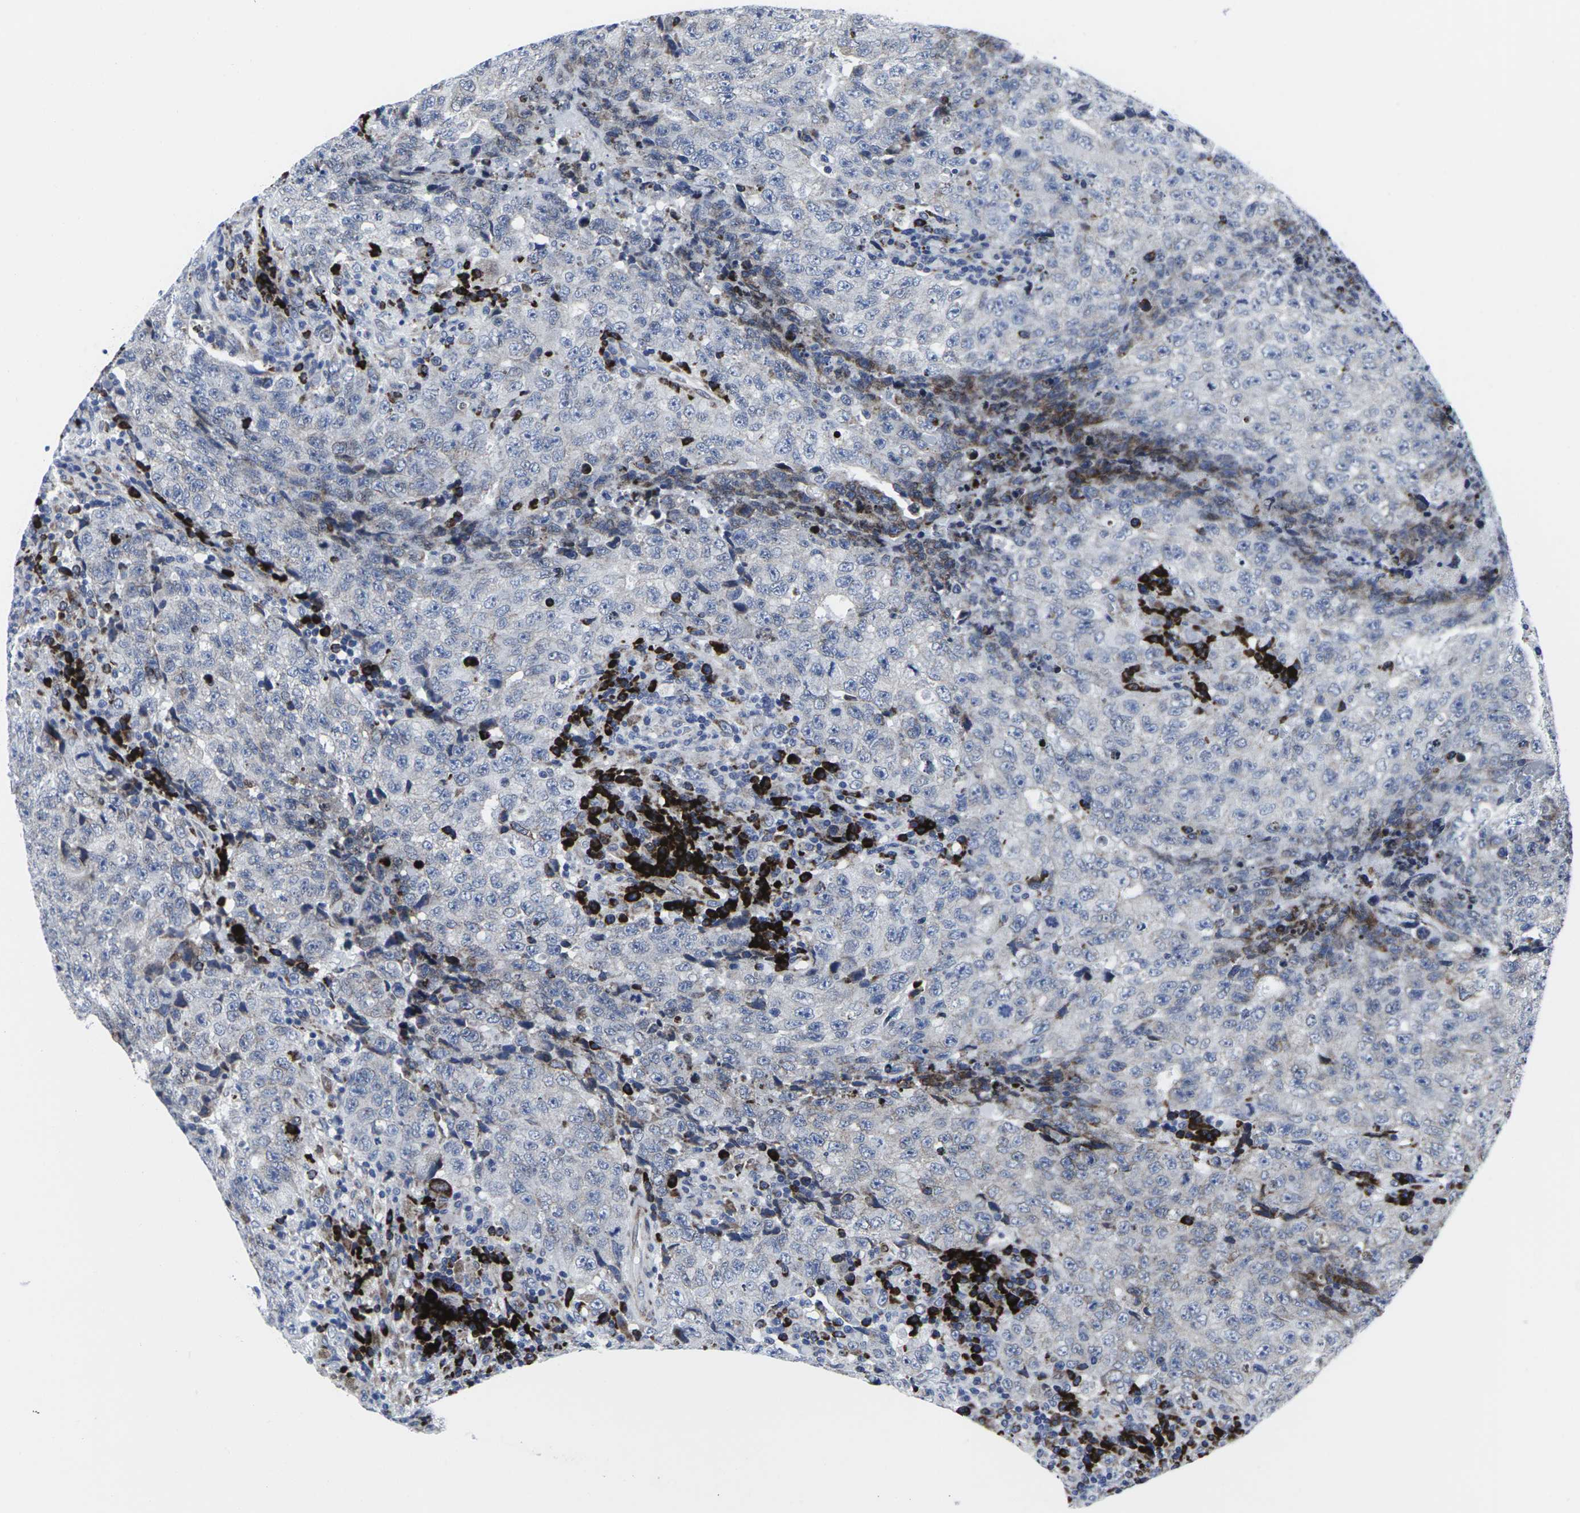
{"staining": {"intensity": "negative", "quantity": "none", "location": "none"}, "tissue": "testis cancer", "cell_type": "Tumor cells", "image_type": "cancer", "snomed": [{"axis": "morphology", "description": "Necrosis, NOS"}, {"axis": "morphology", "description": "Carcinoma, Embryonal, NOS"}, {"axis": "topography", "description": "Testis"}], "caption": "High power microscopy image of an immunohistochemistry (IHC) histopathology image of testis cancer, revealing no significant positivity in tumor cells. (DAB (3,3'-diaminobenzidine) immunohistochemistry, high magnification).", "gene": "RPN1", "patient": {"sex": "male", "age": 19}}